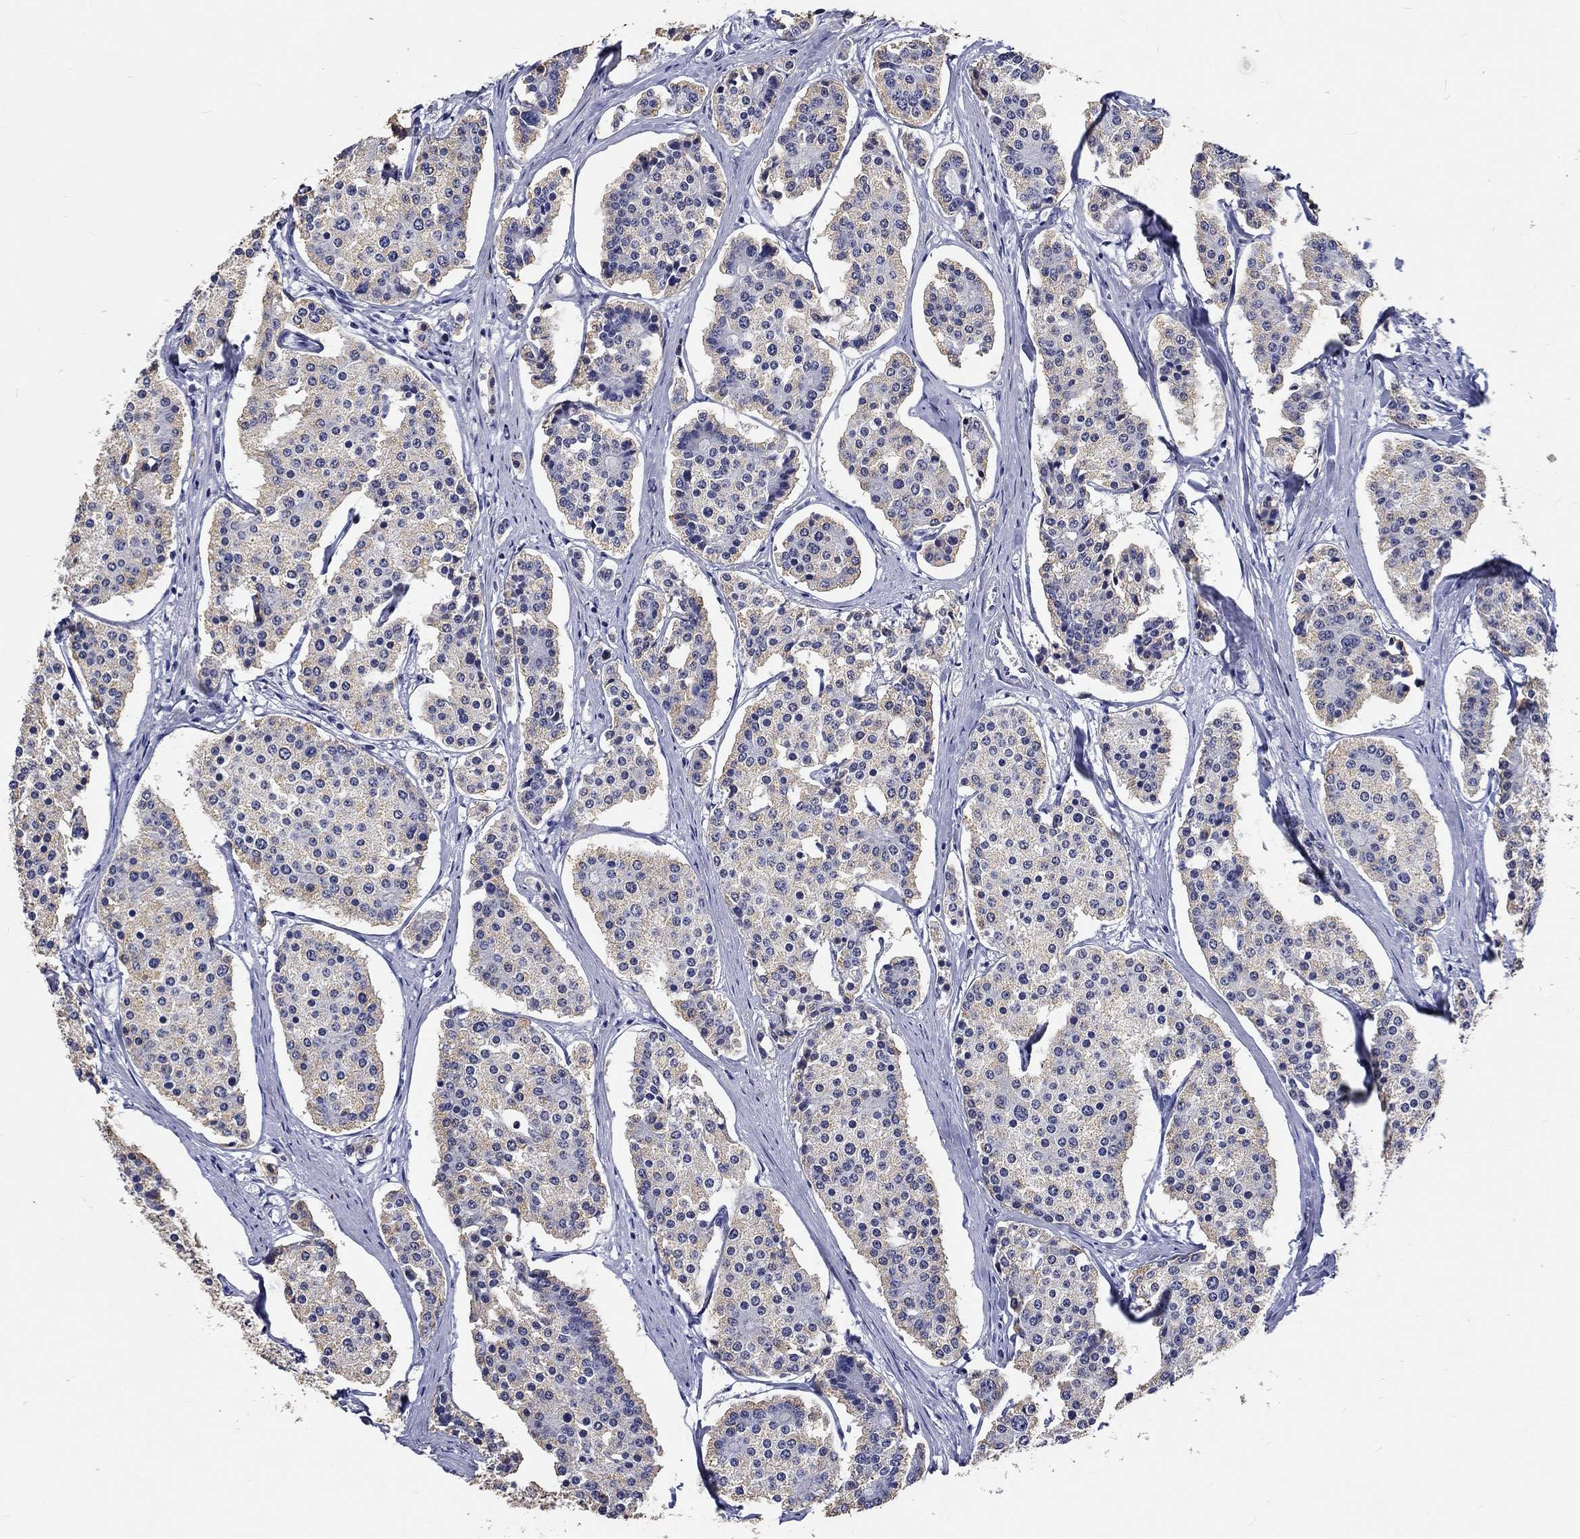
{"staining": {"intensity": "negative", "quantity": "none", "location": "none"}, "tissue": "carcinoid", "cell_type": "Tumor cells", "image_type": "cancer", "snomed": [{"axis": "morphology", "description": "Carcinoid, malignant, NOS"}, {"axis": "topography", "description": "Small intestine"}], "caption": "Immunohistochemistry photomicrograph of neoplastic tissue: human carcinoid stained with DAB exhibits no significant protein positivity in tumor cells.", "gene": "GRIN1", "patient": {"sex": "female", "age": 65}}